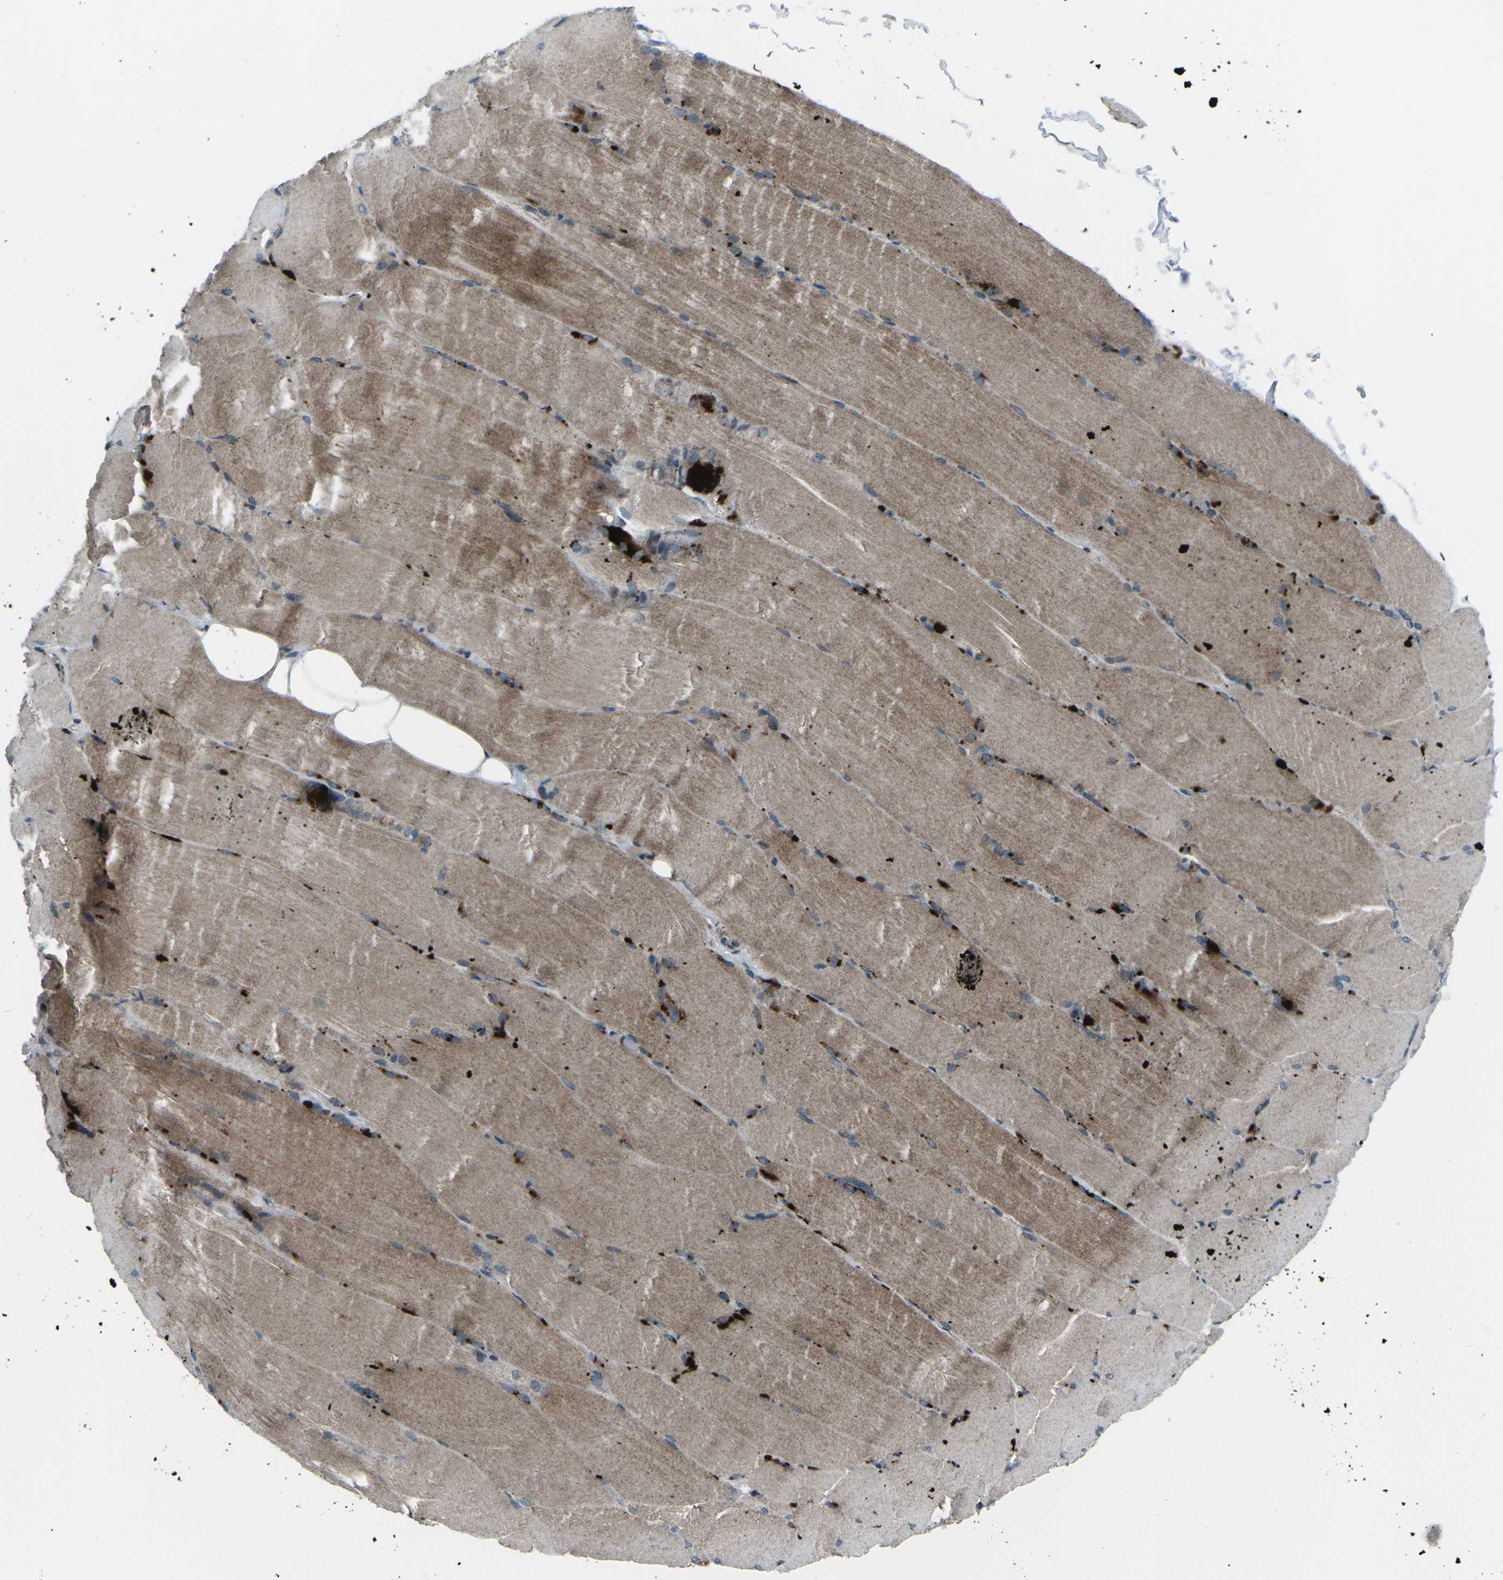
{"staining": {"intensity": "moderate", "quantity": "25%-75%", "location": "cytoplasmic/membranous"}, "tissue": "skeletal muscle", "cell_type": "Myocytes", "image_type": "normal", "snomed": [{"axis": "morphology", "description": "Normal tissue, NOS"}, {"axis": "topography", "description": "Skin"}, {"axis": "topography", "description": "Skeletal muscle"}], "caption": "DAB (3,3'-diaminobenzidine) immunohistochemical staining of normal skeletal muscle reveals moderate cytoplasmic/membranous protein expression in about 25%-75% of myocytes. (Stains: DAB in brown, nuclei in blue, Microscopy: brightfield microscopy at high magnification).", "gene": "CDK16", "patient": {"sex": "male", "age": 83}}